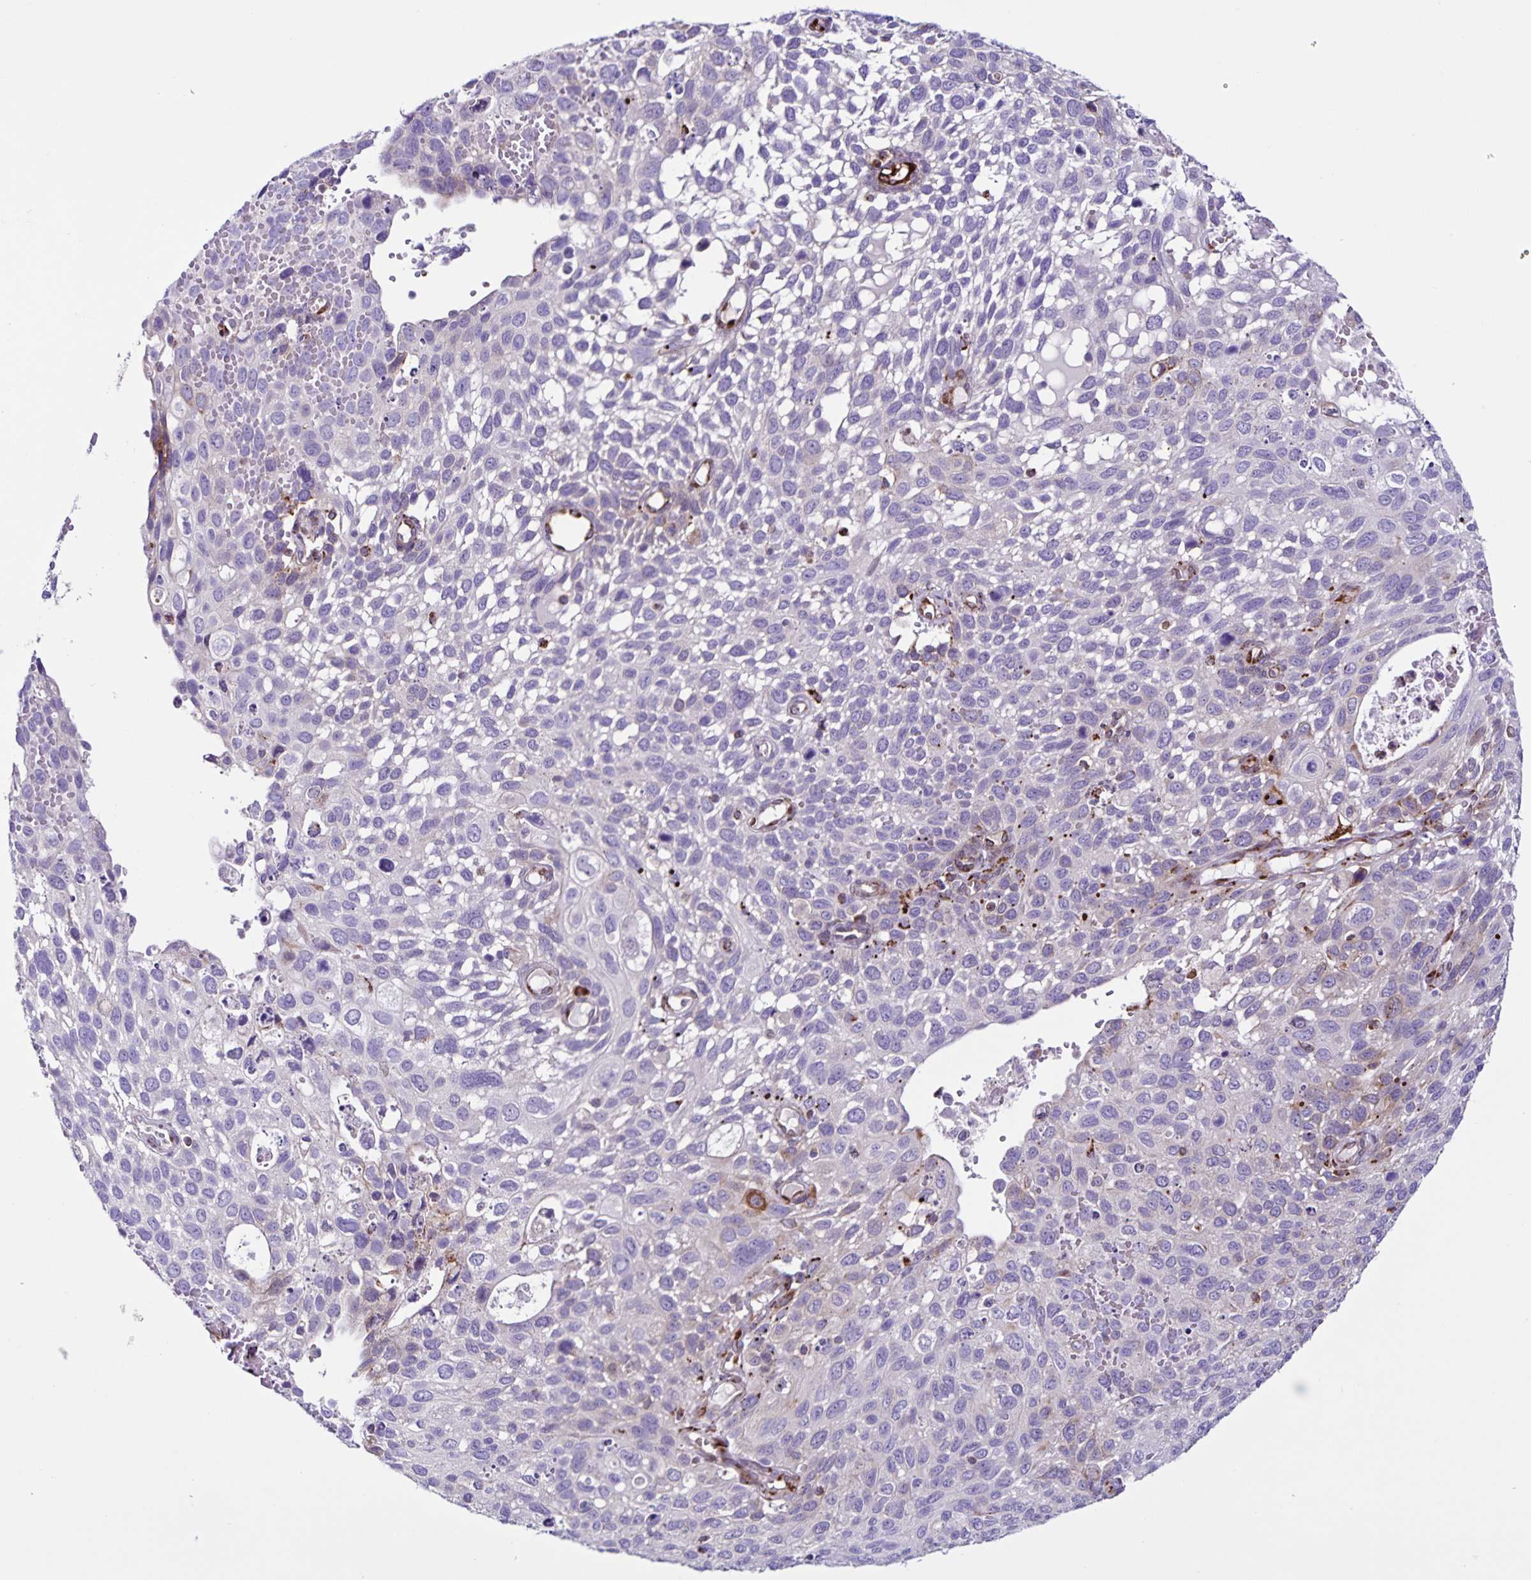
{"staining": {"intensity": "negative", "quantity": "none", "location": "none"}, "tissue": "cervical cancer", "cell_type": "Tumor cells", "image_type": "cancer", "snomed": [{"axis": "morphology", "description": "Squamous cell carcinoma, NOS"}, {"axis": "topography", "description": "Cervix"}], "caption": "Protein analysis of cervical cancer (squamous cell carcinoma) shows no significant expression in tumor cells.", "gene": "OSBPL5", "patient": {"sex": "female", "age": 70}}